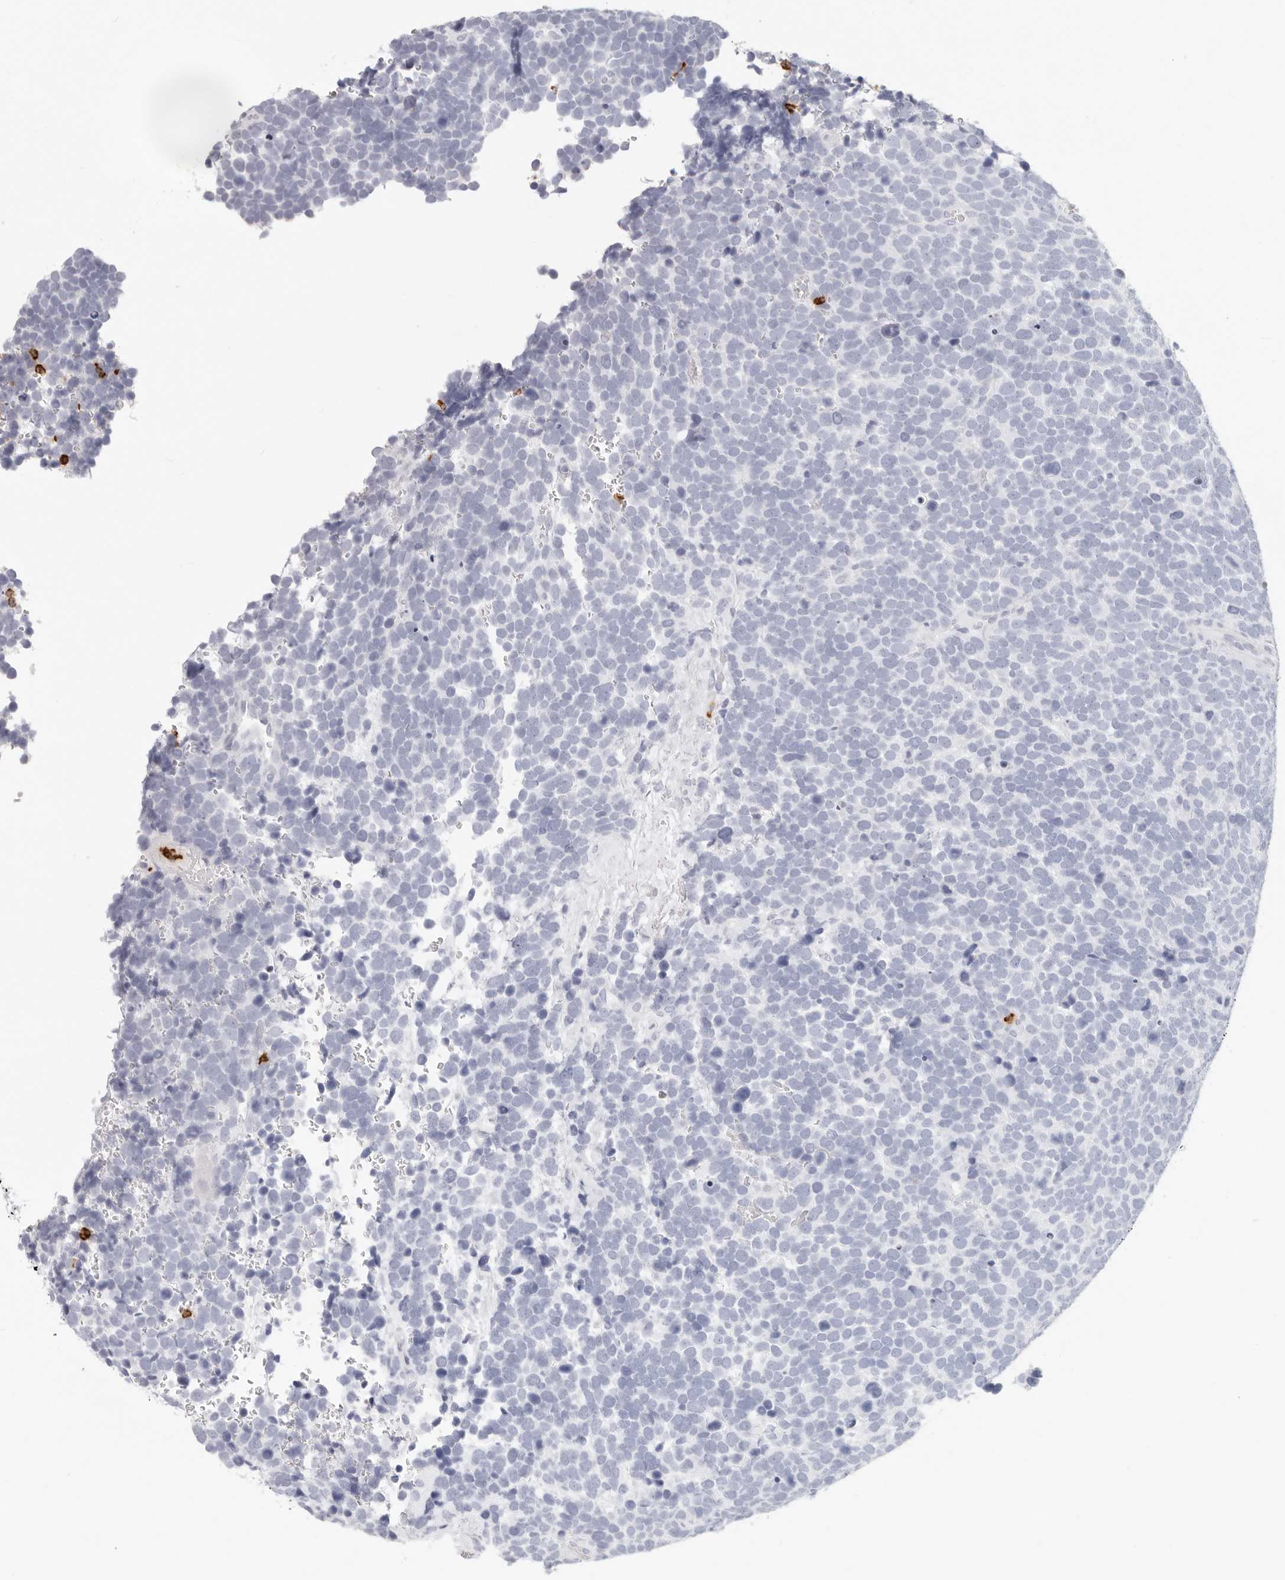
{"staining": {"intensity": "negative", "quantity": "none", "location": "none"}, "tissue": "urothelial cancer", "cell_type": "Tumor cells", "image_type": "cancer", "snomed": [{"axis": "morphology", "description": "Urothelial carcinoma, High grade"}, {"axis": "topography", "description": "Urinary bladder"}], "caption": "An image of human urothelial cancer is negative for staining in tumor cells. The staining is performed using DAB brown chromogen with nuclei counter-stained in using hematoxylin.", "gene": "CAMP", "patient": {"sex": "female", "age": 82}}